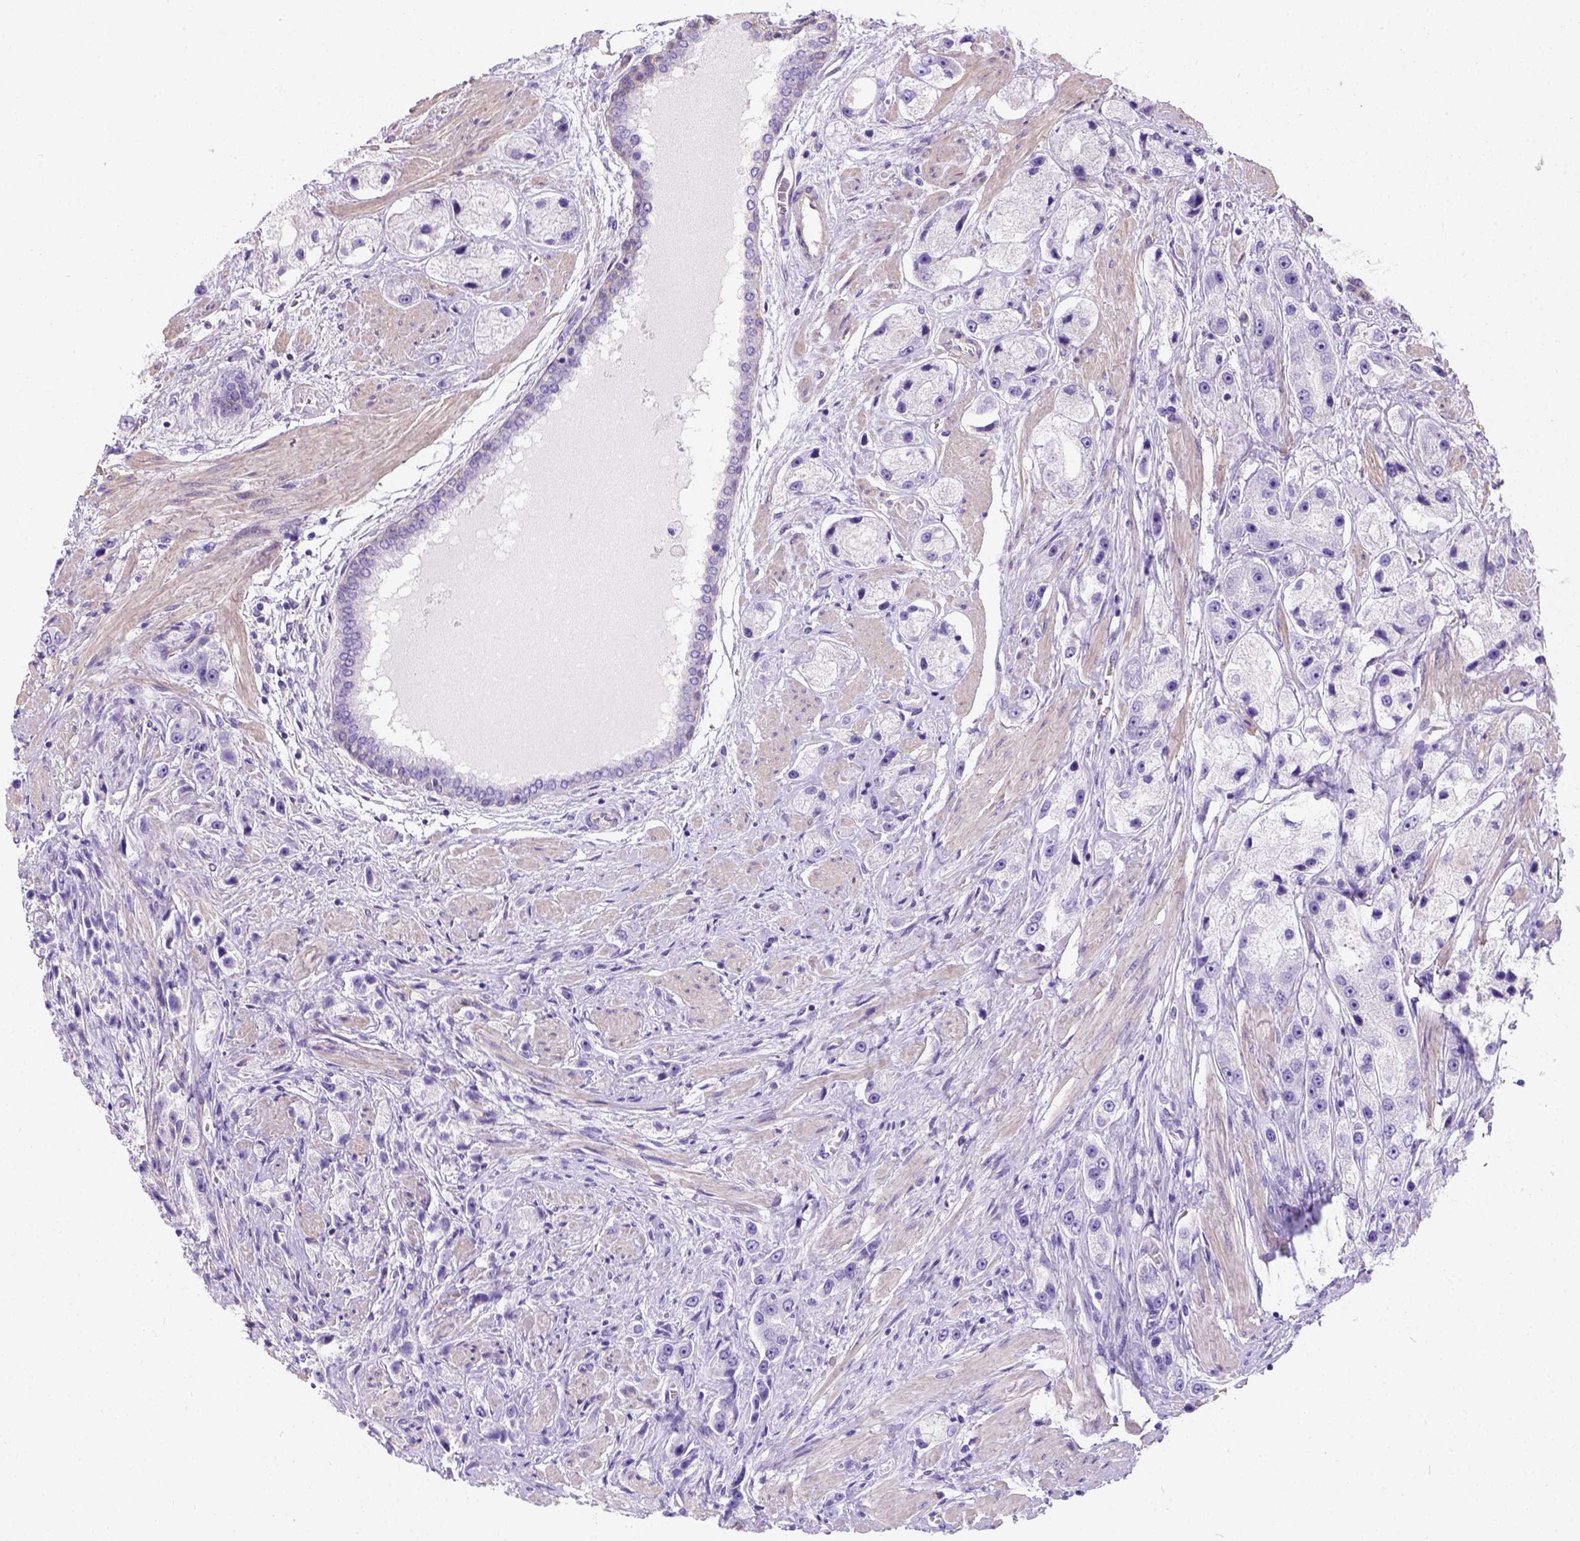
{"staining": {"intensity": "negative", "quantity": "none", "location": "none"}, "tissue": "prostate cancer", "cell_type": "Tumor cells", "image_type": "cancer", "snomed": [{"axis": "morphology", "description": "Adenocarcinoma, High grade"}, {"axis": "topography", "description": "Prostate"}], "caption": "High power microscopy photomicrograph of an immunohistochemistry histopathology image of prostate cancer, revealing no significant staining in tumor cells.", "gene": "PHF7", "patient": {"sex": "male", "age": 67}}